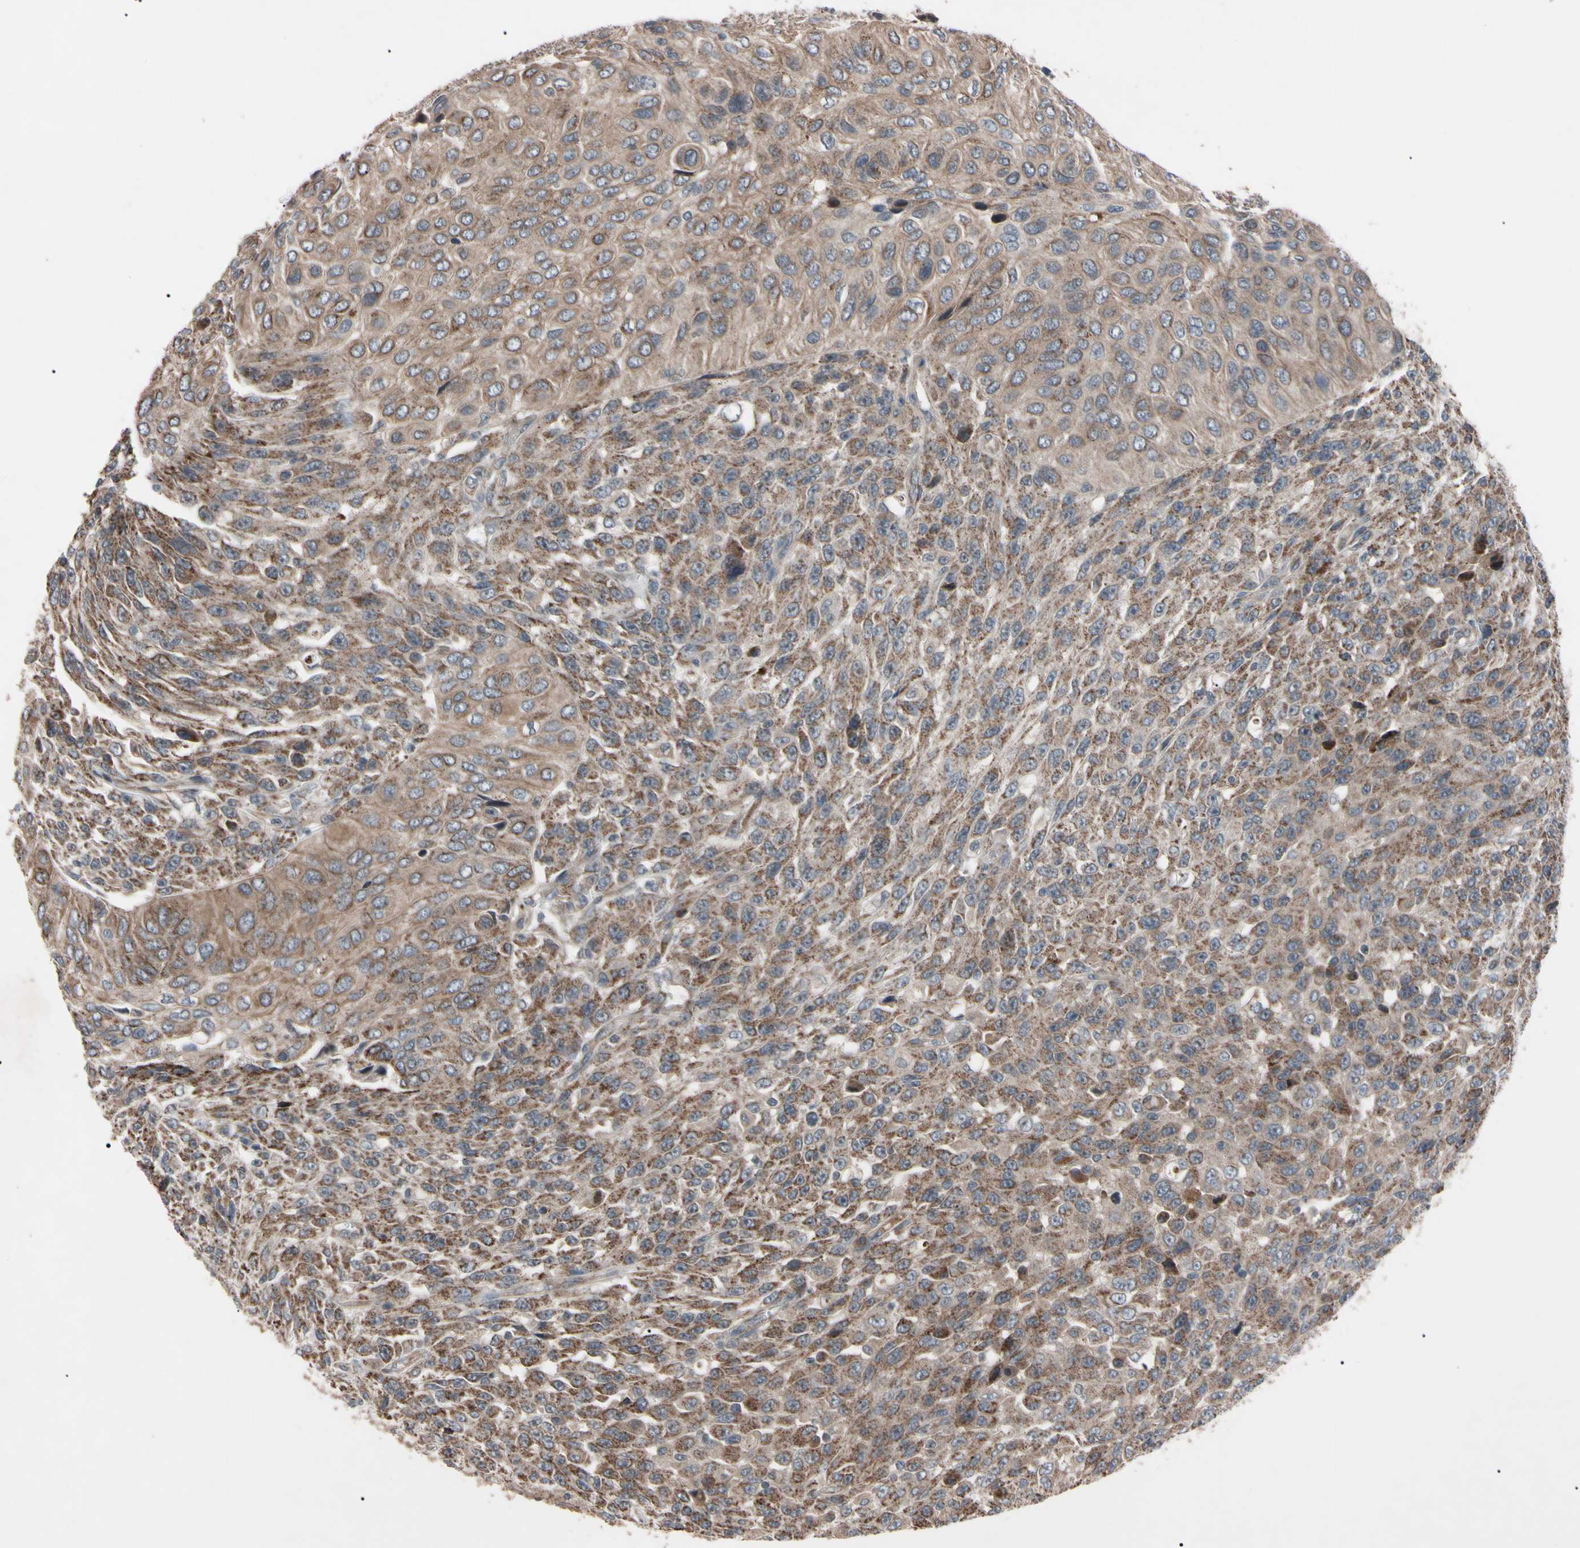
{"staining": {"intensity": "moderate", "quantity": ">75%", "location": "cytoplasmic/membranous"}, "tissue": "urothelial cancer", "cell_type": "Tumor cells", "image_type": "cancer", "snomed": [{"axis": "morphology", "description": "Urothelial carcinoma, High grade"}, {"axis": "topography", "description": "Urinary bladder"}], "caption": "IHC photomicrograph of human urothelial carcinoma (high-grade) stained for a protein (brown), which reveals medium levels of moderate cytoplasmic/membranous staining in about >75% of tumor cells.", "gene": "TNFRSF1A", "patient": {"sex": "male", "age": 66}}